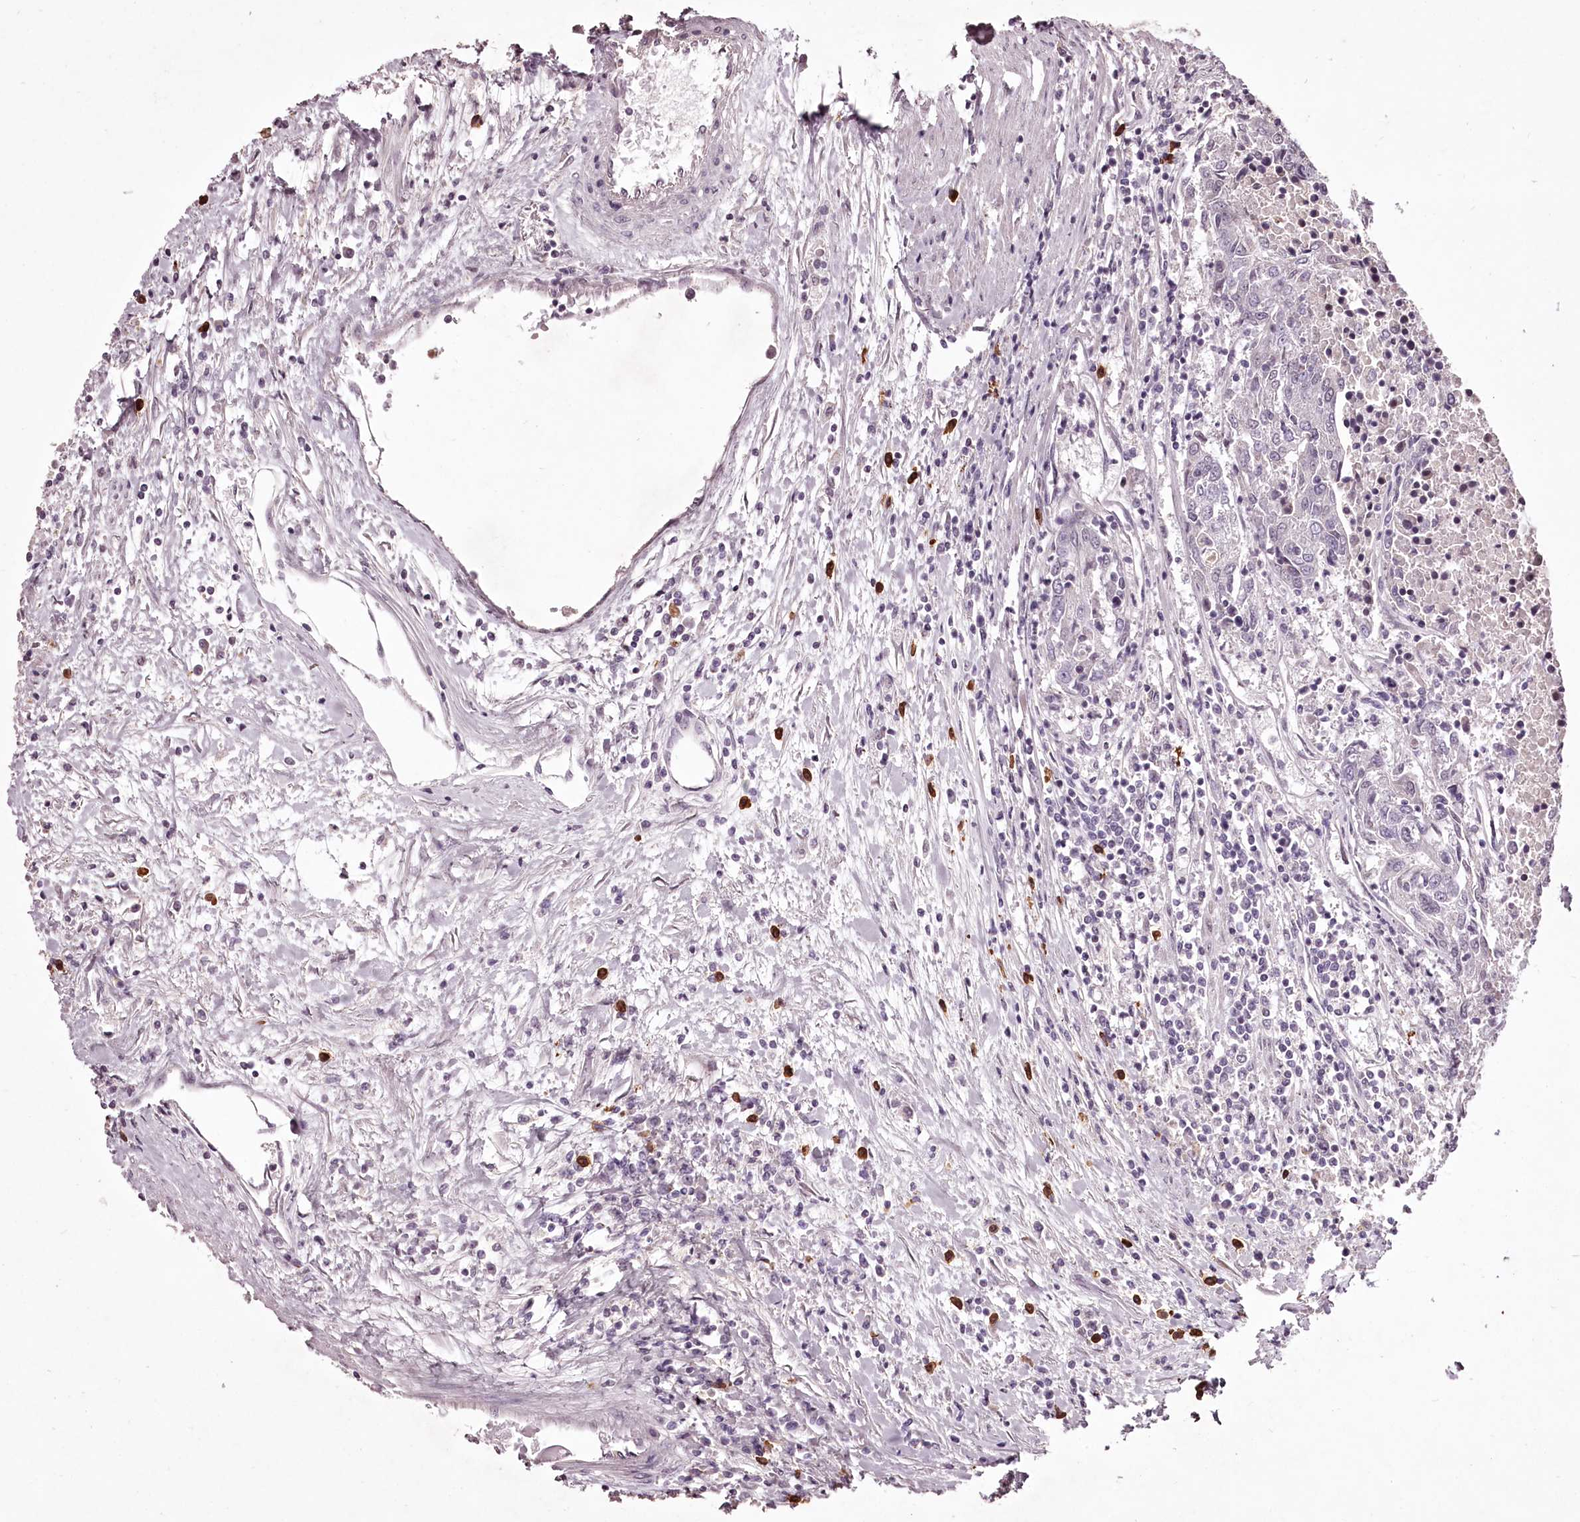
{"staining": {"intensity": "negative", "quantity": "none", "location": "none"}, "tissue": "urothelial cancer", "cell_type": "Tumor cells", "image_type": "cancer", "snomed": [{"axis": "morphology", "description": "Urothelial carcinoma, High grade"}, {"axis": "topography", "description": "Urinary bladder"}], "caption": "Immunohistochemical staining of urothelial carcinoma (high-grade) demonstrates no significant staining in tumor cells. (DAB (3,3'-diaminobenzidine) IHC visualized using brightfield microscopy, high magnification).", "gene": "ADRA1D", "patient": {"sex": "female", "age": 85}}